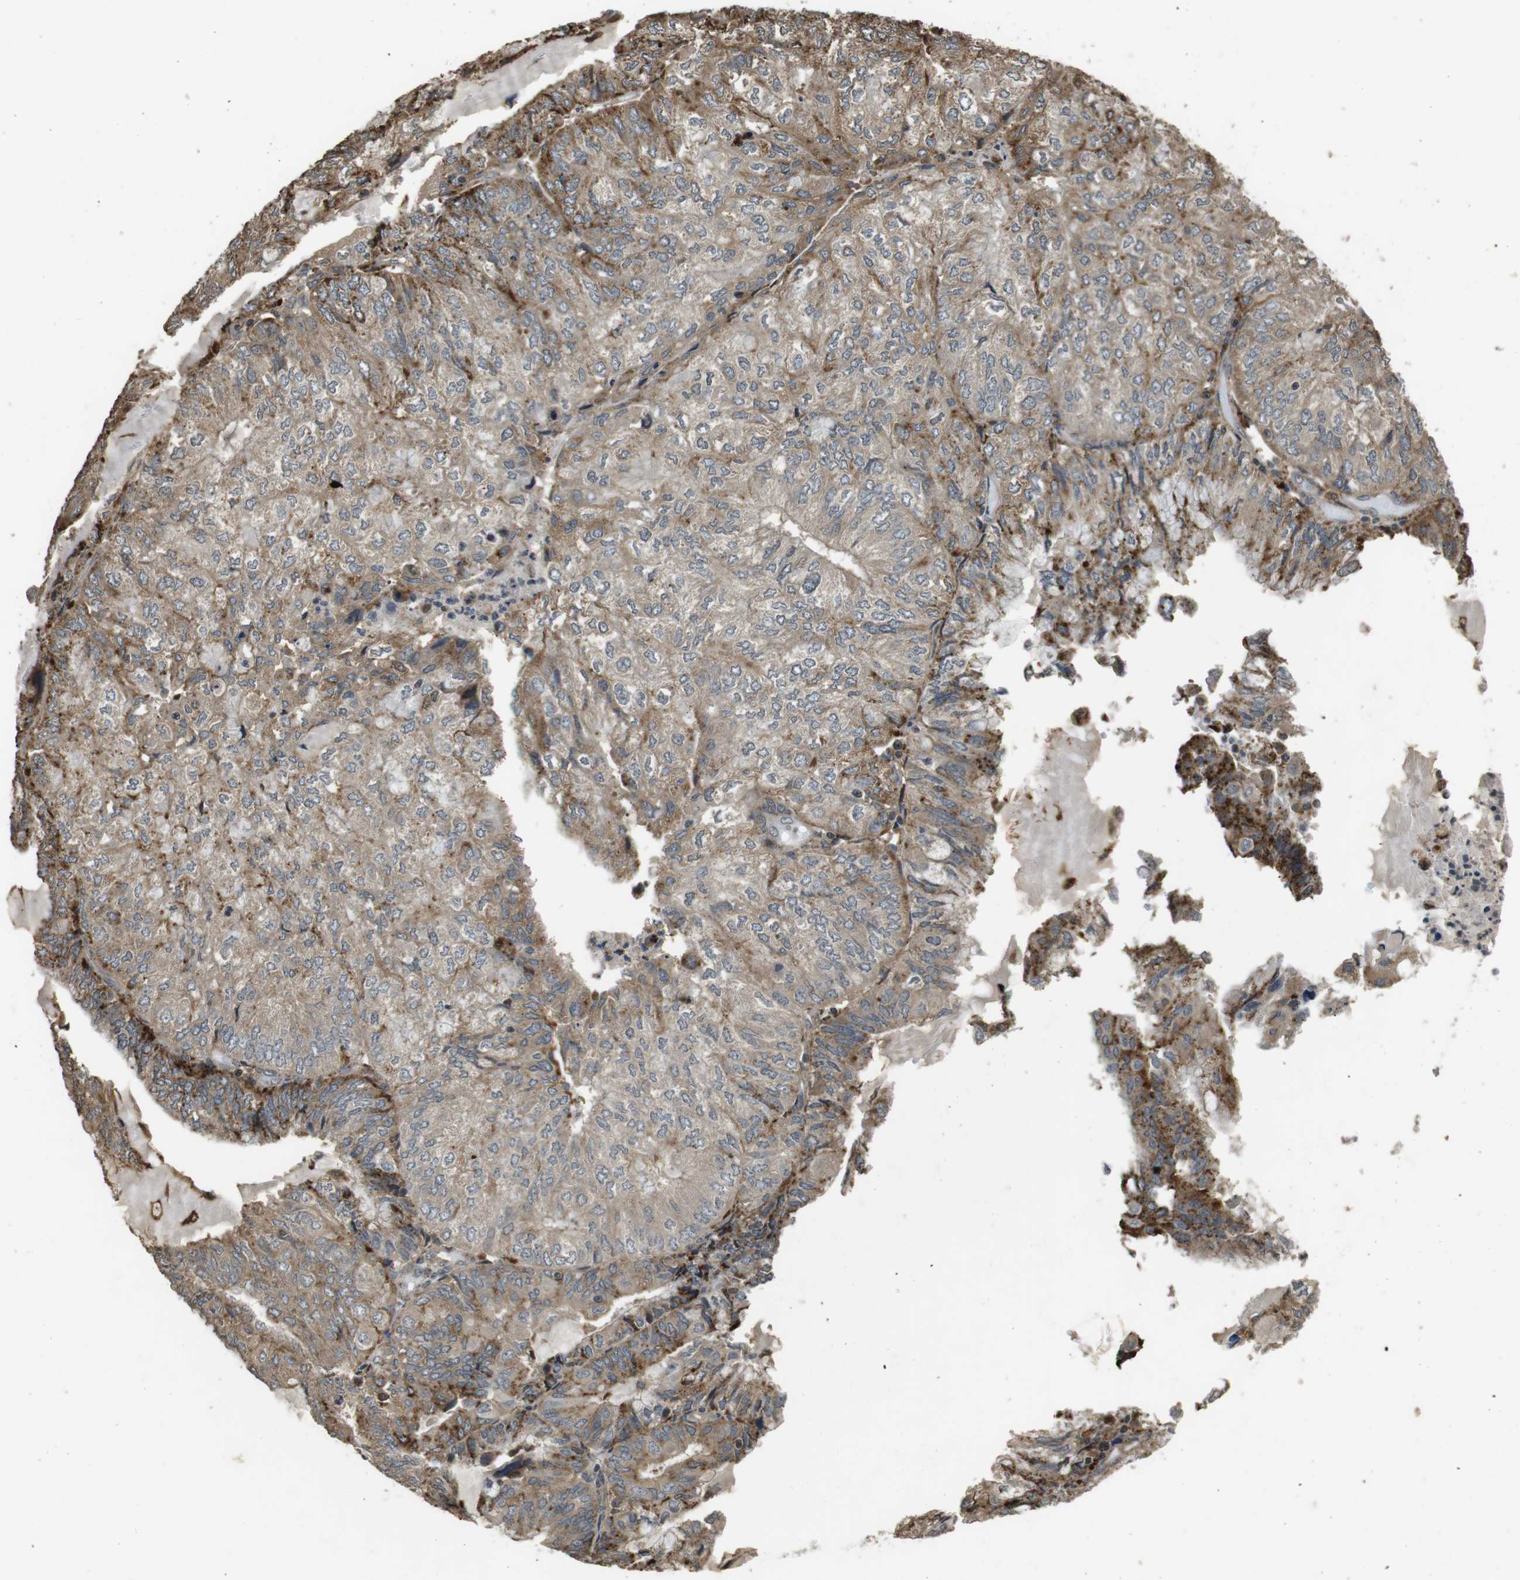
{"staining": {"intensity": "weak", "quantity": ">75%", "location": "cytoplasmic/membranous"}, "tissue": "endometrial cancer", "cell_type": "Tumor cells", "image_type": "cancer", "snomed": [{"axis": "morphology", "description": "Adenocarcinoma, NOS"}, {"axis": "topography", "description": "Endometrium"}], "caption": "IHC staining of endometrial cancer, which displays low levels of weak cytoplasmic/membranous positivity in about >75% of tumor cells indicating weak cytoplasmic/membranous protein expression. The staining was performed using DAB (3,3'-diaminobenzidine) (brown) for protein detection and nuclei were counterstained in hematoxylin (blue).", "gene": "FZD10", "patient": {"sex": "female", "age": 81}}